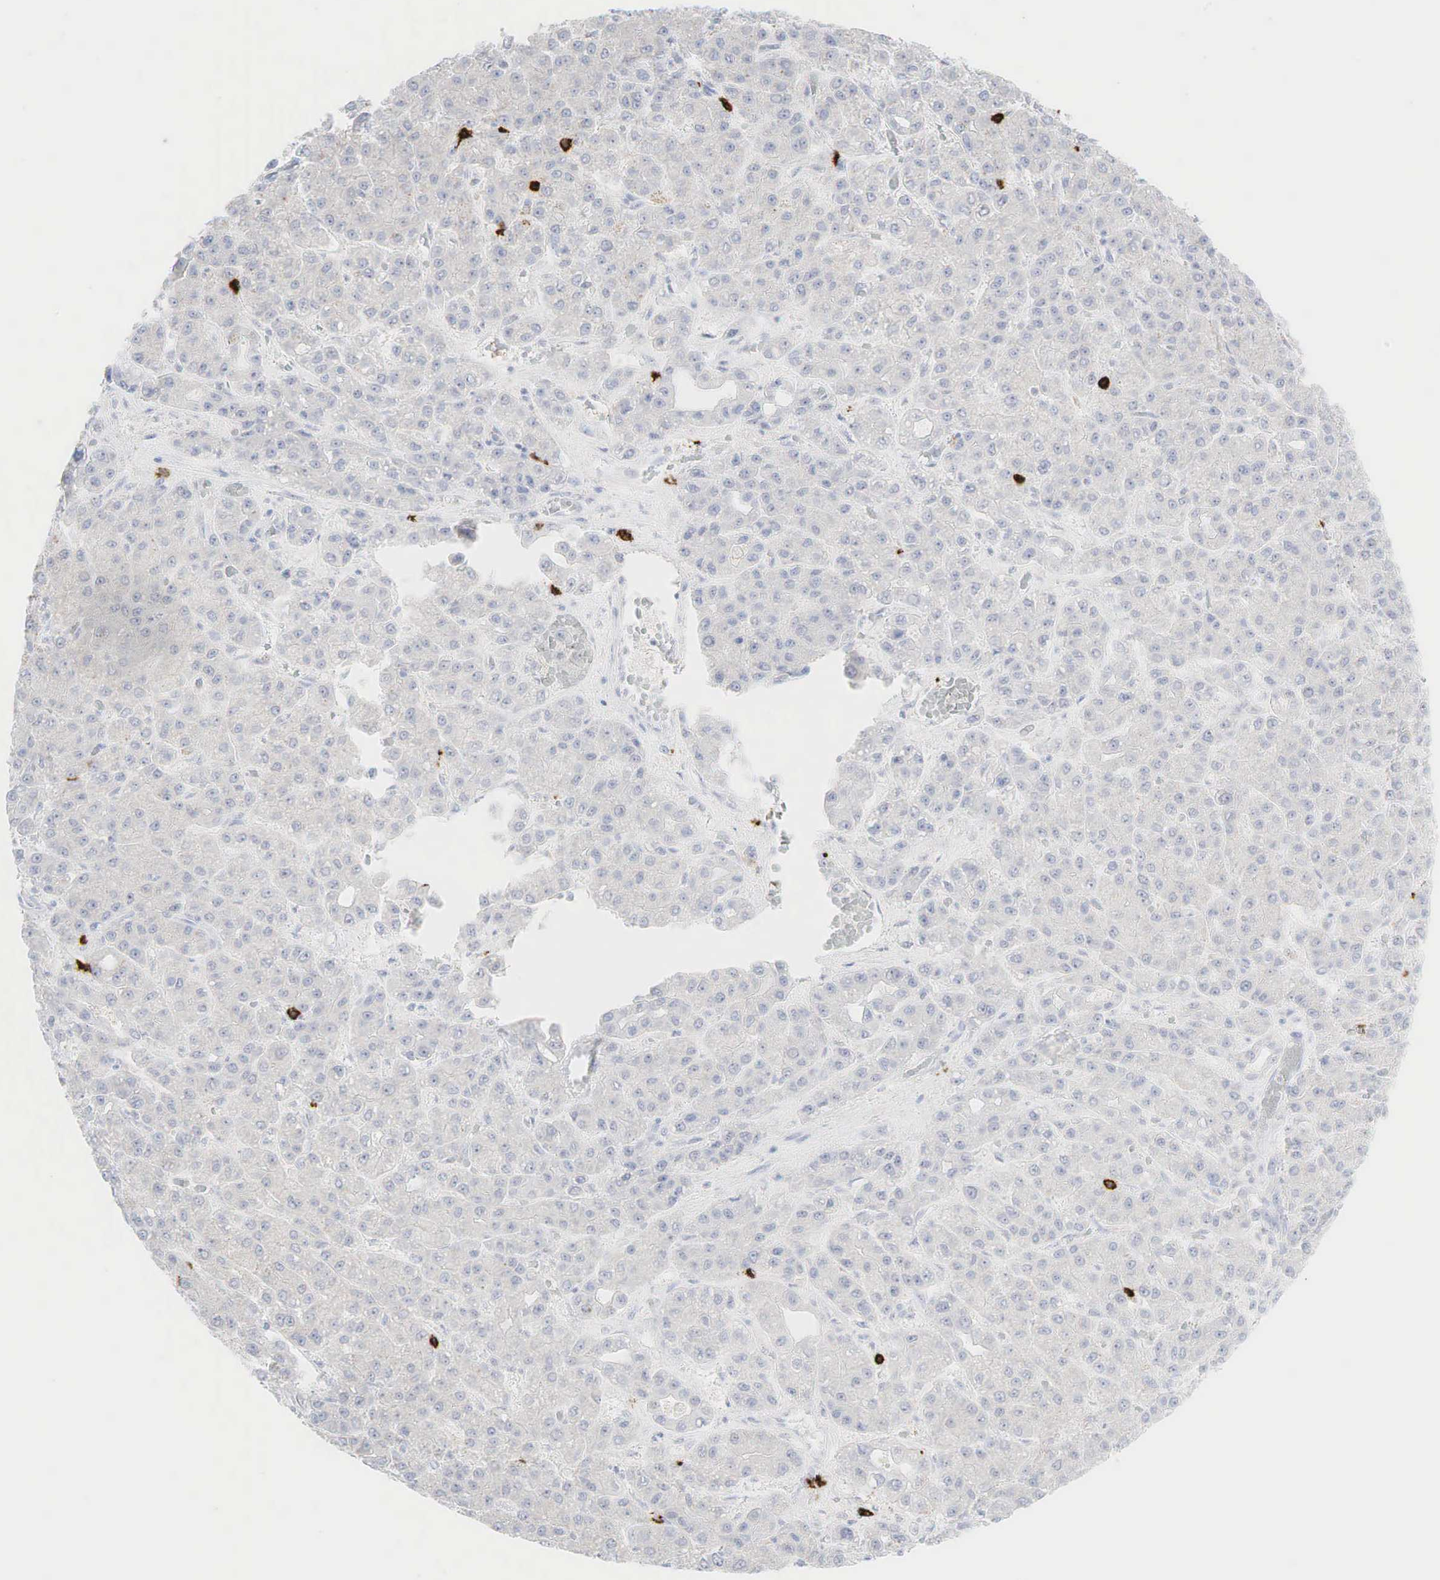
{"staining": {"intensity": "negative", "quantity": "none", "location": "none"}, "tissue": "liver cancer", "cell_type": "Tumor cells", "image_type": "cancer", "snomed": [{"axis": "morphology", "description": "Carcinoma, Hepatocellular, NOS"}, {"axis": "topography", "description": "Liver"}], "caption": "IHC of human liver cancer (hepatocellular carcinoma) exhibits no expression in tumor cells. (Stains: DAB IHC with hematoxylin counter stain, Microscopy: brightfield microscopy at high magnification).", "gene": "CD8A", "patient": {"sex": "male", "age": 69}}